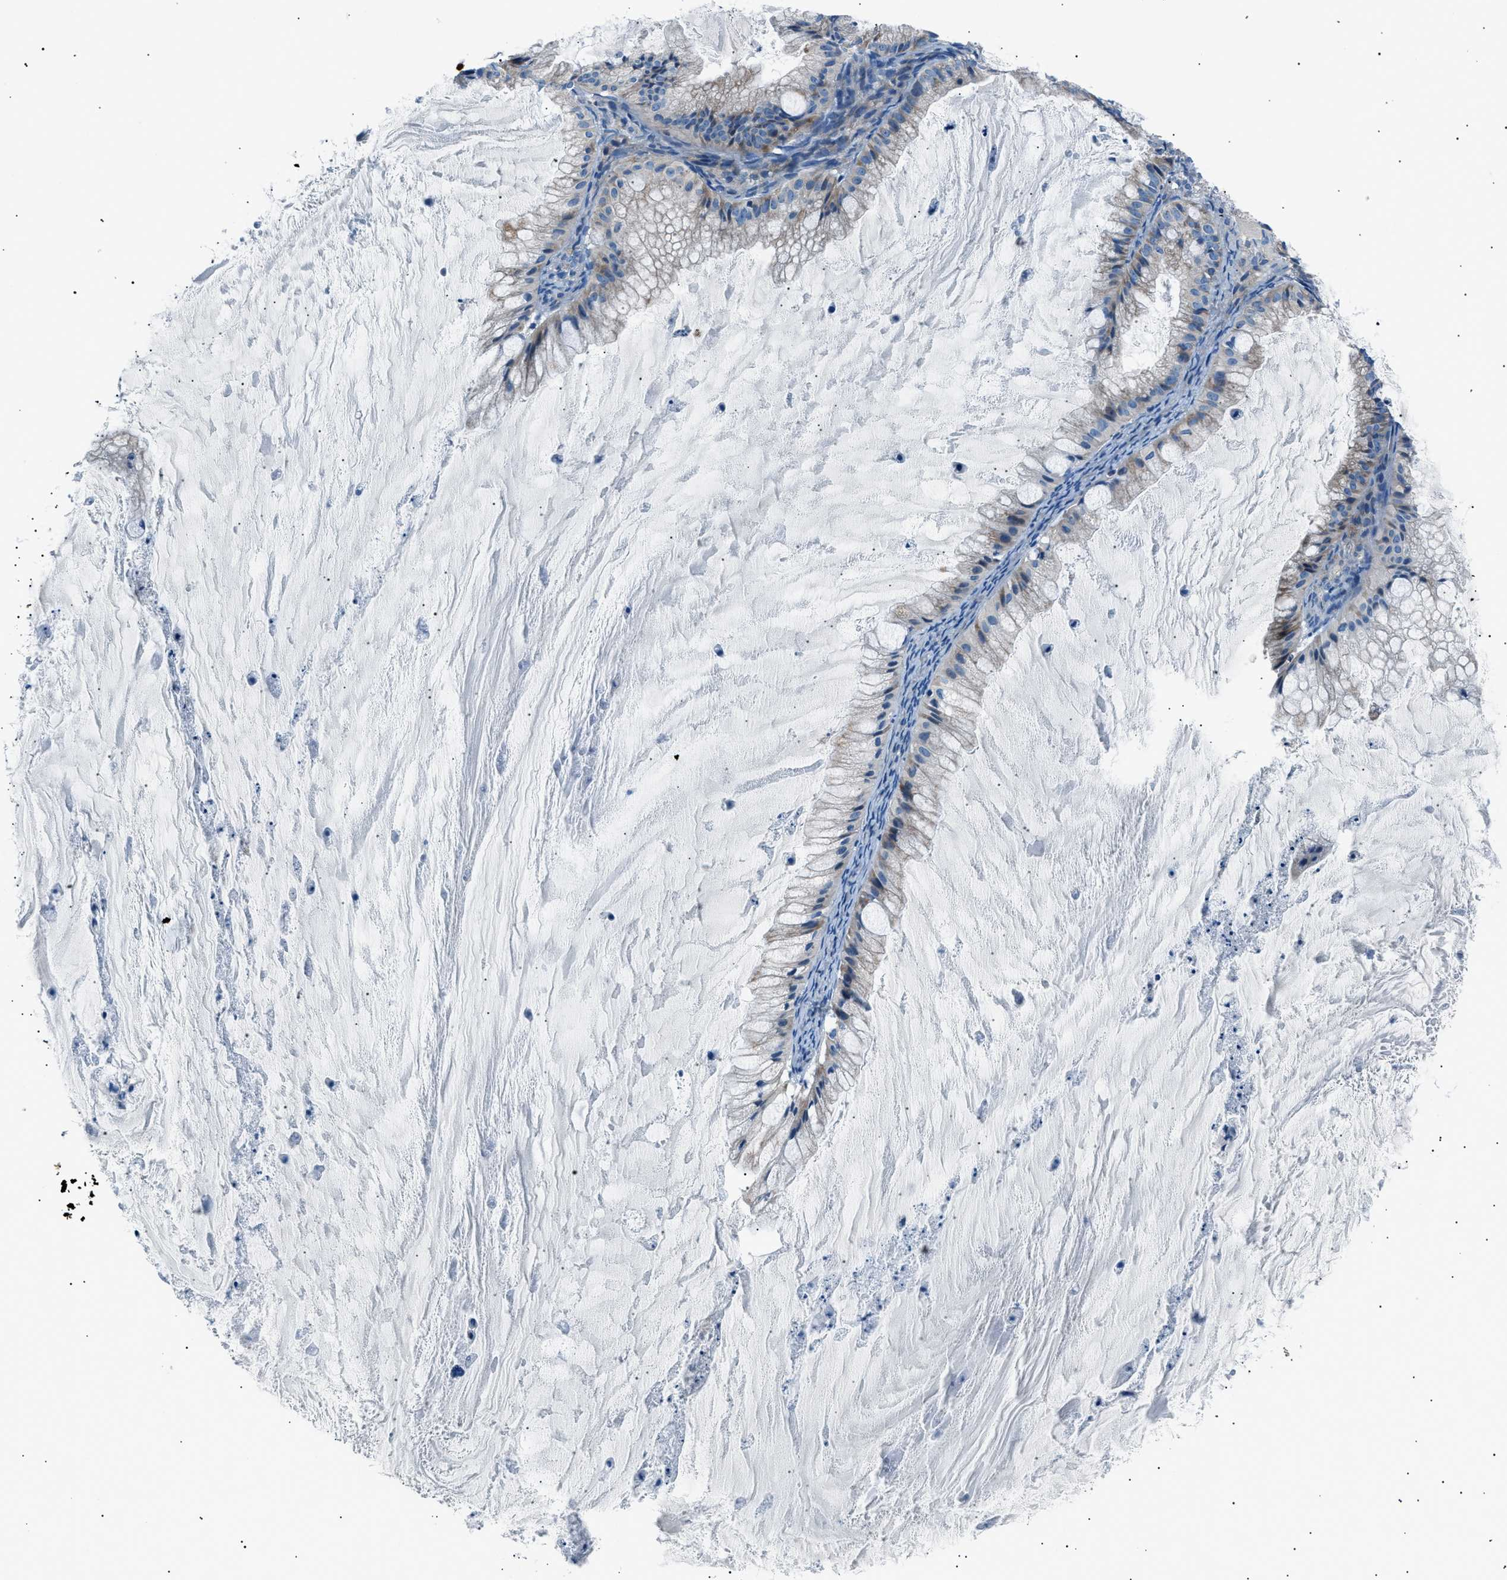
{"staining": {"intensity": "weak", "quantity": "<25%", "location": "cytoplasmic/membranous"}, "tissue": "ovarian cancer", "cell_type": "Tumor cells", "image_type": "cancer", "snomed": [{"axis": "morphology", "description": "Cystadenocarcinoma, mucinous, NOS"}, {"axis": "topography", "description": "Ovary"}], "caption": "Human ovarian cancer stained for a protein using immunohistochemistry reveals no expression in tumor cells.", "gene": "LRRC37B", "patient": {"sex": "female", "age": 57}}